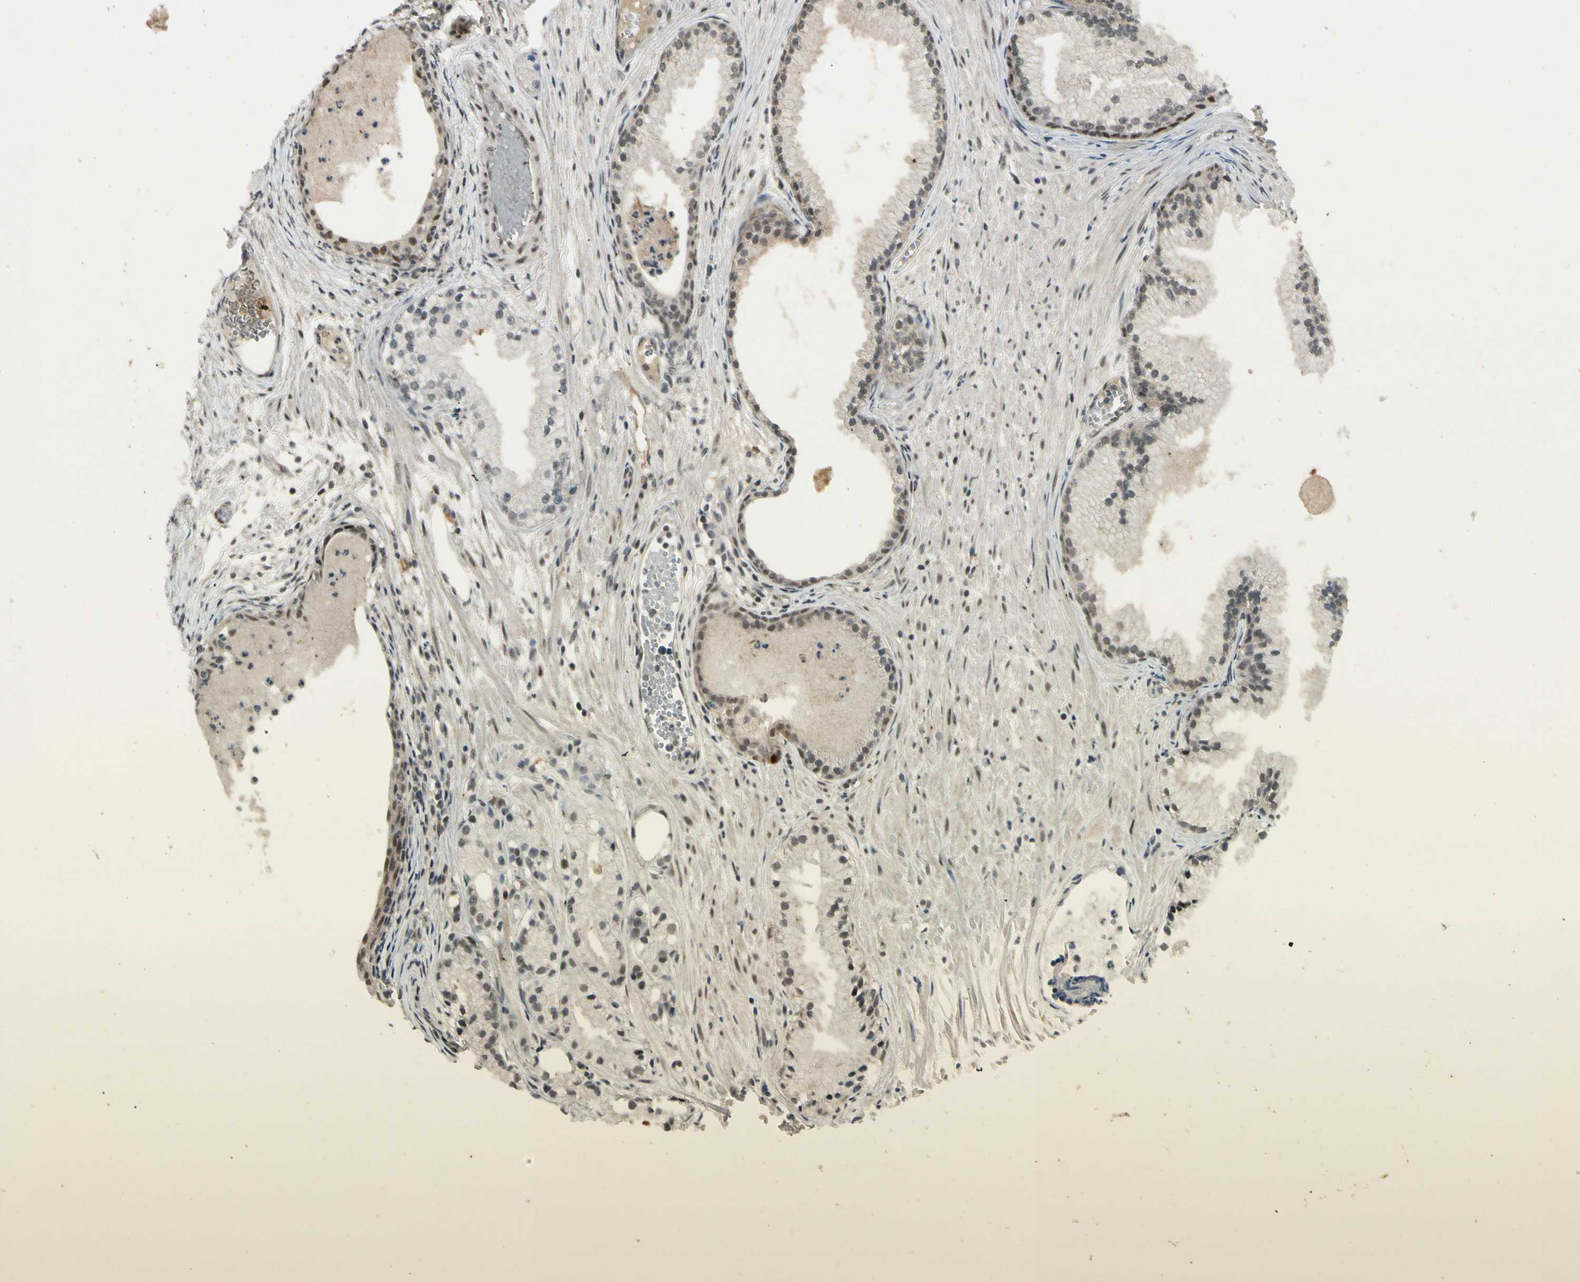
{"staining": {"intensity": "weak", "quantity": "<25%", "location": "nuclear"}, "tissue": "prostate cancer", "cell_type": "Tumor cells", "image_type": "cancer", "snomed": [{"axis": "morphology", "description": "Adenocarcinoma, Low grade"}, {"axis": "topography", "description": "Prostate"}], "caption": "This is a photomicrograph of immunohistochemistry staining of prostate adenocarcinoma (low-grade), which shows no expression in tumor cells.", "gene": "CDK11A", "patient": {"sex": "male", "age": 72}}